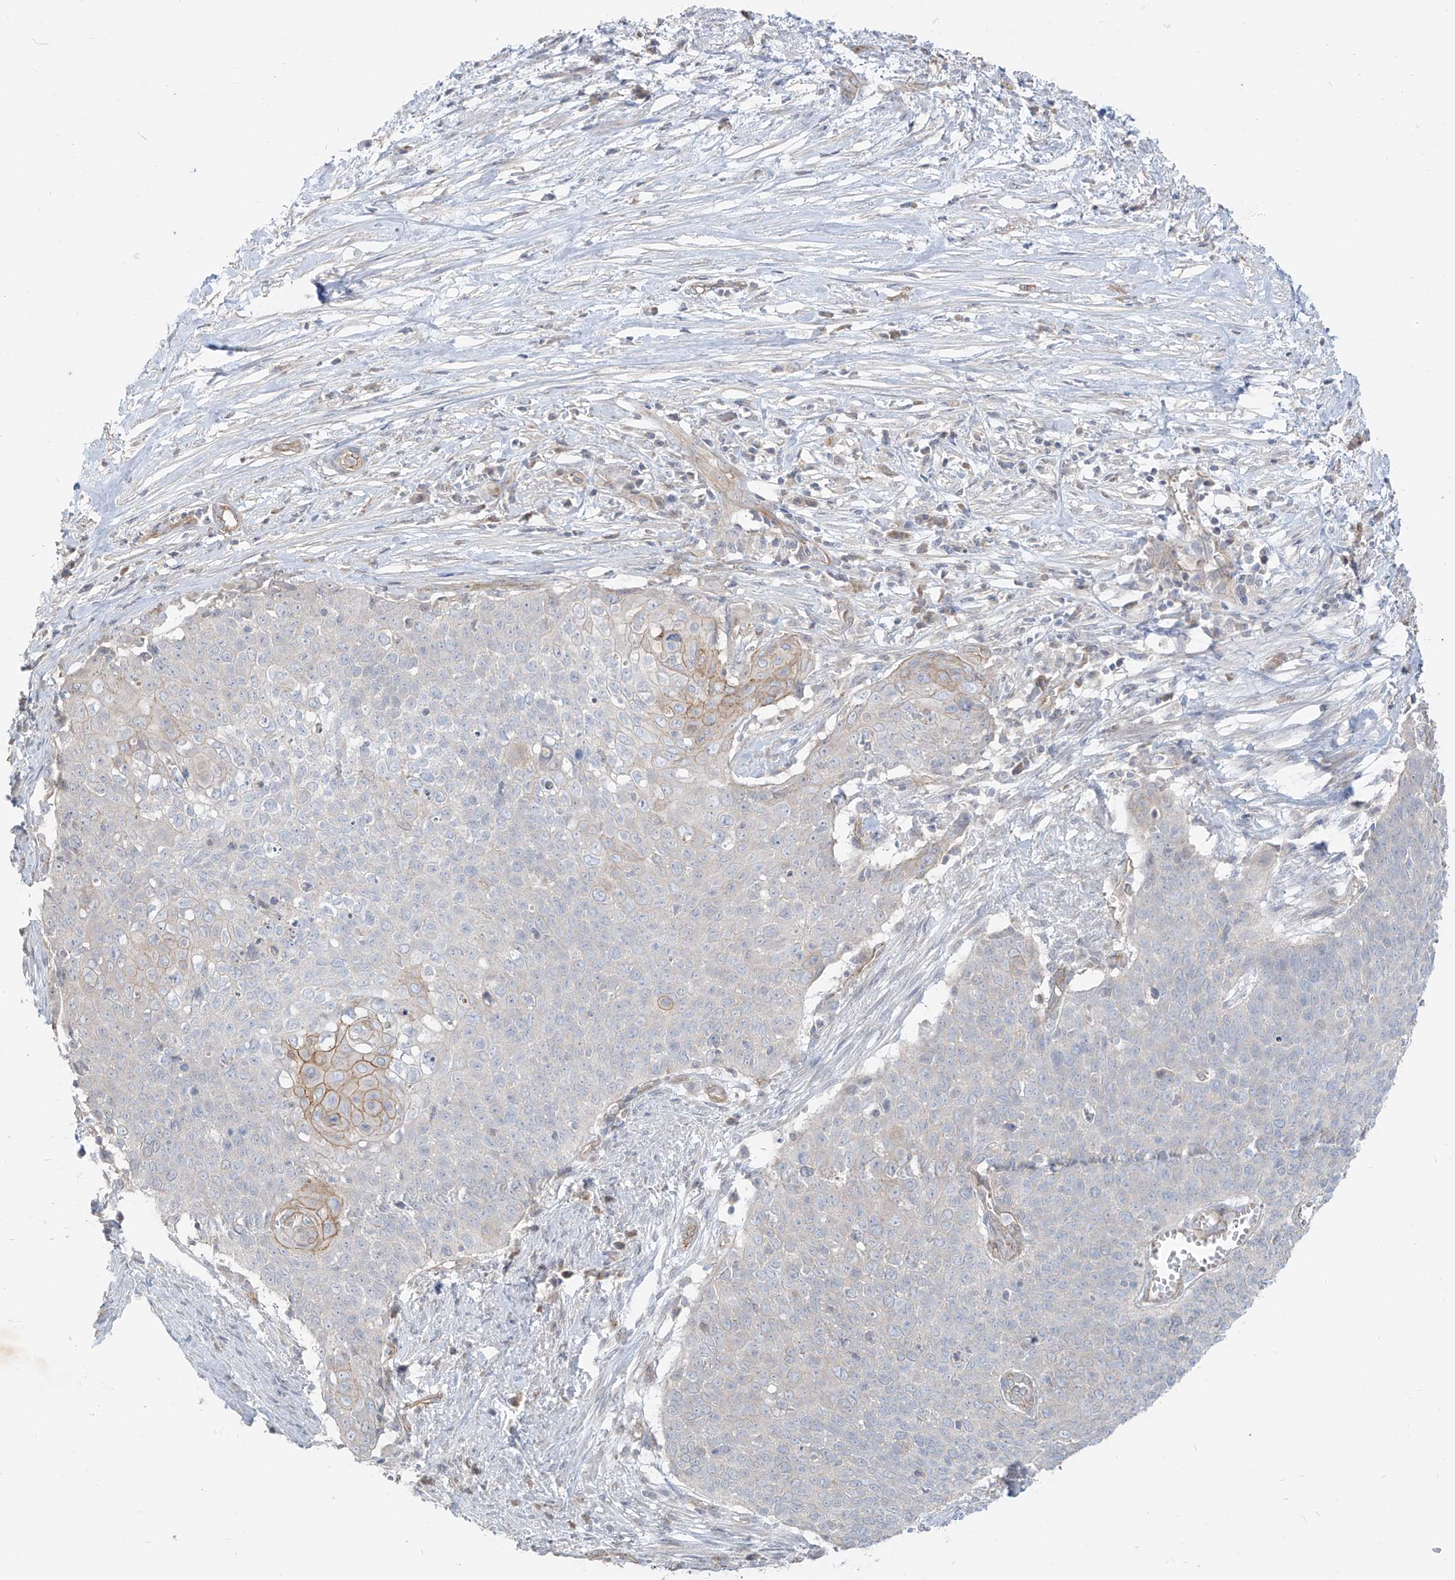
{"staining": {"intensity": "weak", "quantity": "<25%", "location": "cytoplasmic/membranous"}, "tissue": "cervical cancer", "cell_type": "Tumor cells", "image_type": "cancer", "snomed": [{"axis": "morphology", "description": "Squamous cell carcinoma, NOS"}, {"axis": "topography", "description": "Cervix"}], "caption": "A histopathology image of human cervical cancer (squamous cell carcinoma) is negative for staining in tumor cells.", "gene": "EPHX4", "patient": {"sex": "female", "age": 39}}